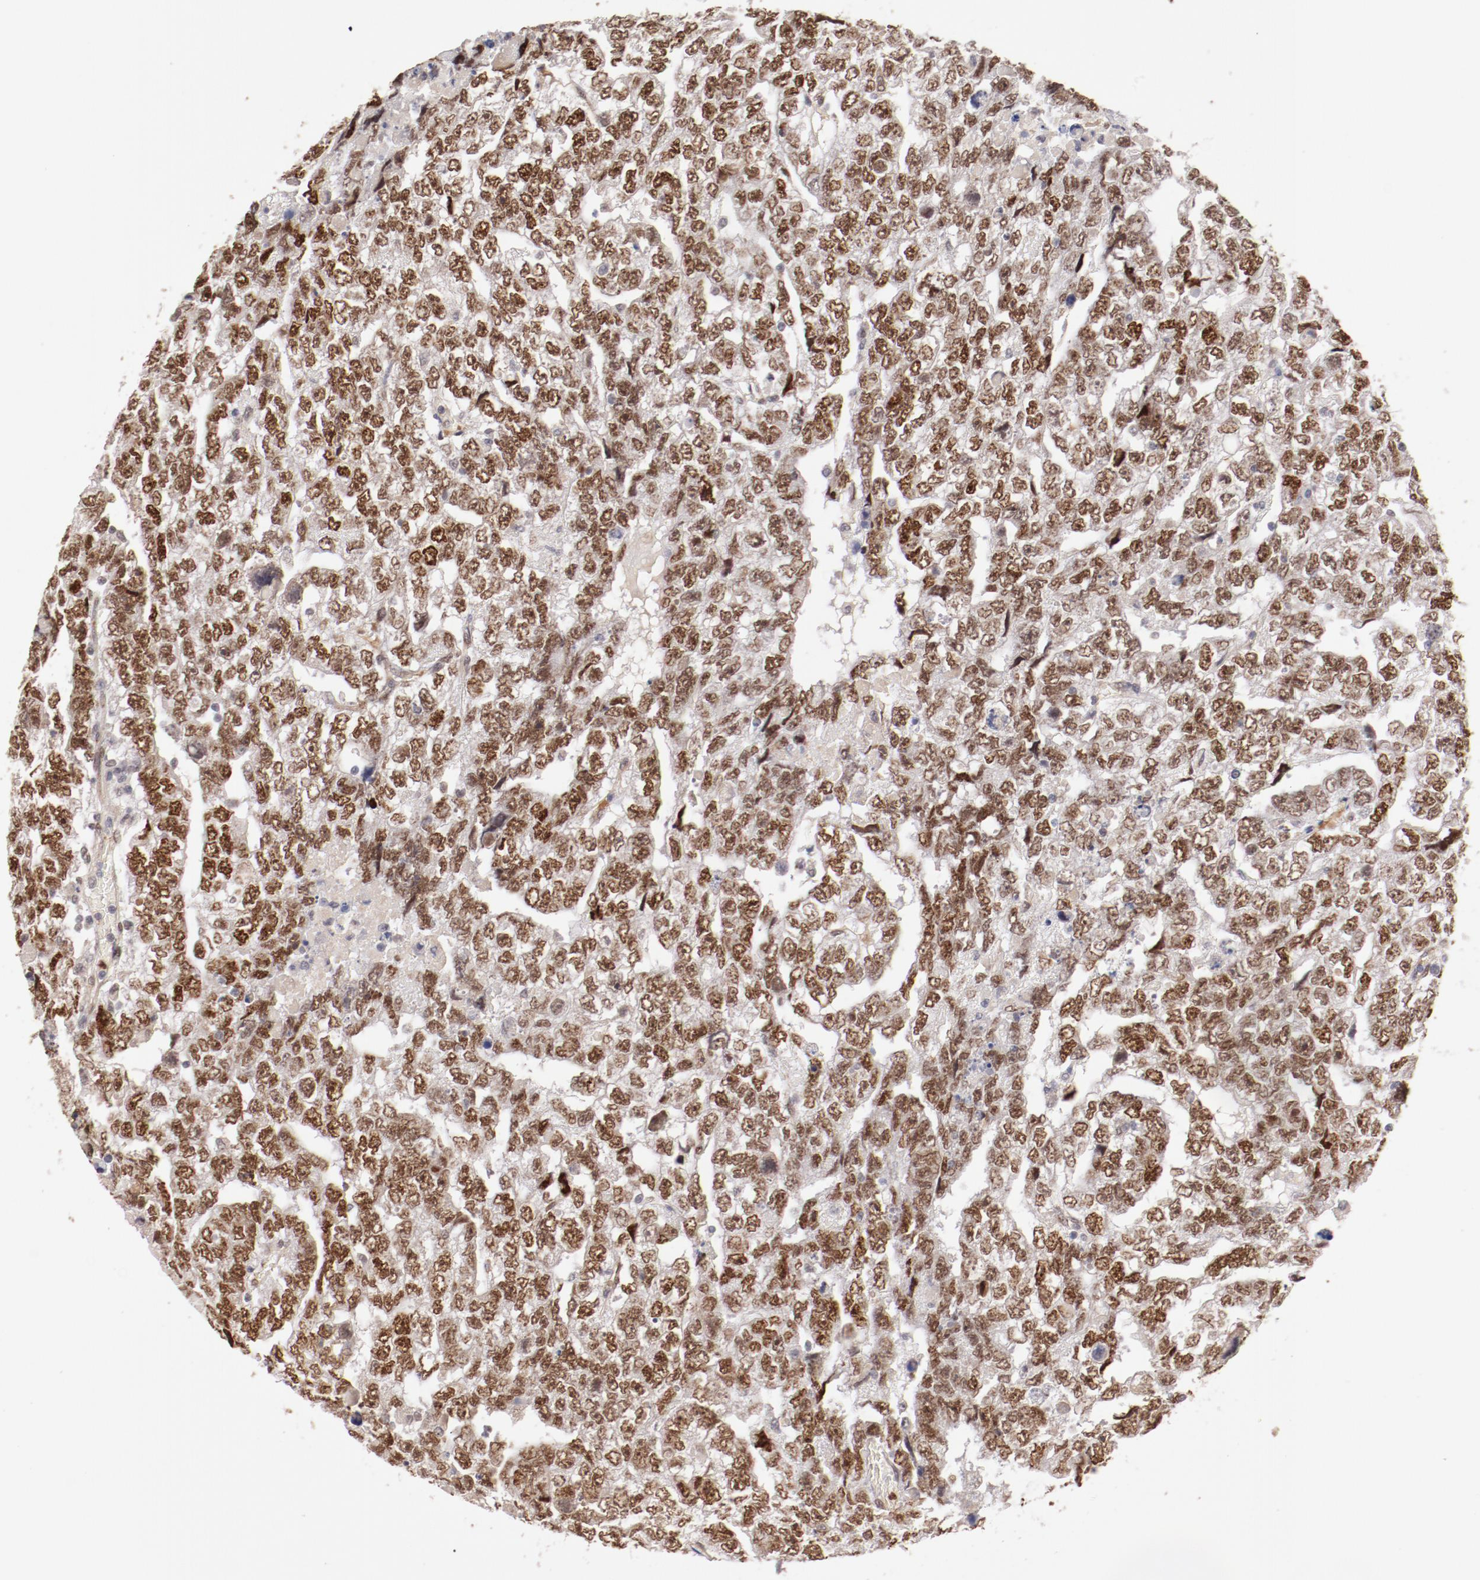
{"staining": {"intensity": "strong", "quantity": ">75%", "location": "cytoplasmic/membranous,nuclear"}, "tissue": "testis cancer", "cell_type": "Tumor cells", "image_type": "cancer", "snomed": [{"axis": "morphology", "description": "Carcinoma, Embryonal, NOS"}, {"axis": "topography", "description": "Testis"}], "caption": "Strong cytoplasmic/membranous and nuclear protein staining is appreciated in approximately >75% of tumor cells in testis cancer (embryonal carcinoma).", "gene": "NFE2", "patient": {"sex": "male", "age": 36}}